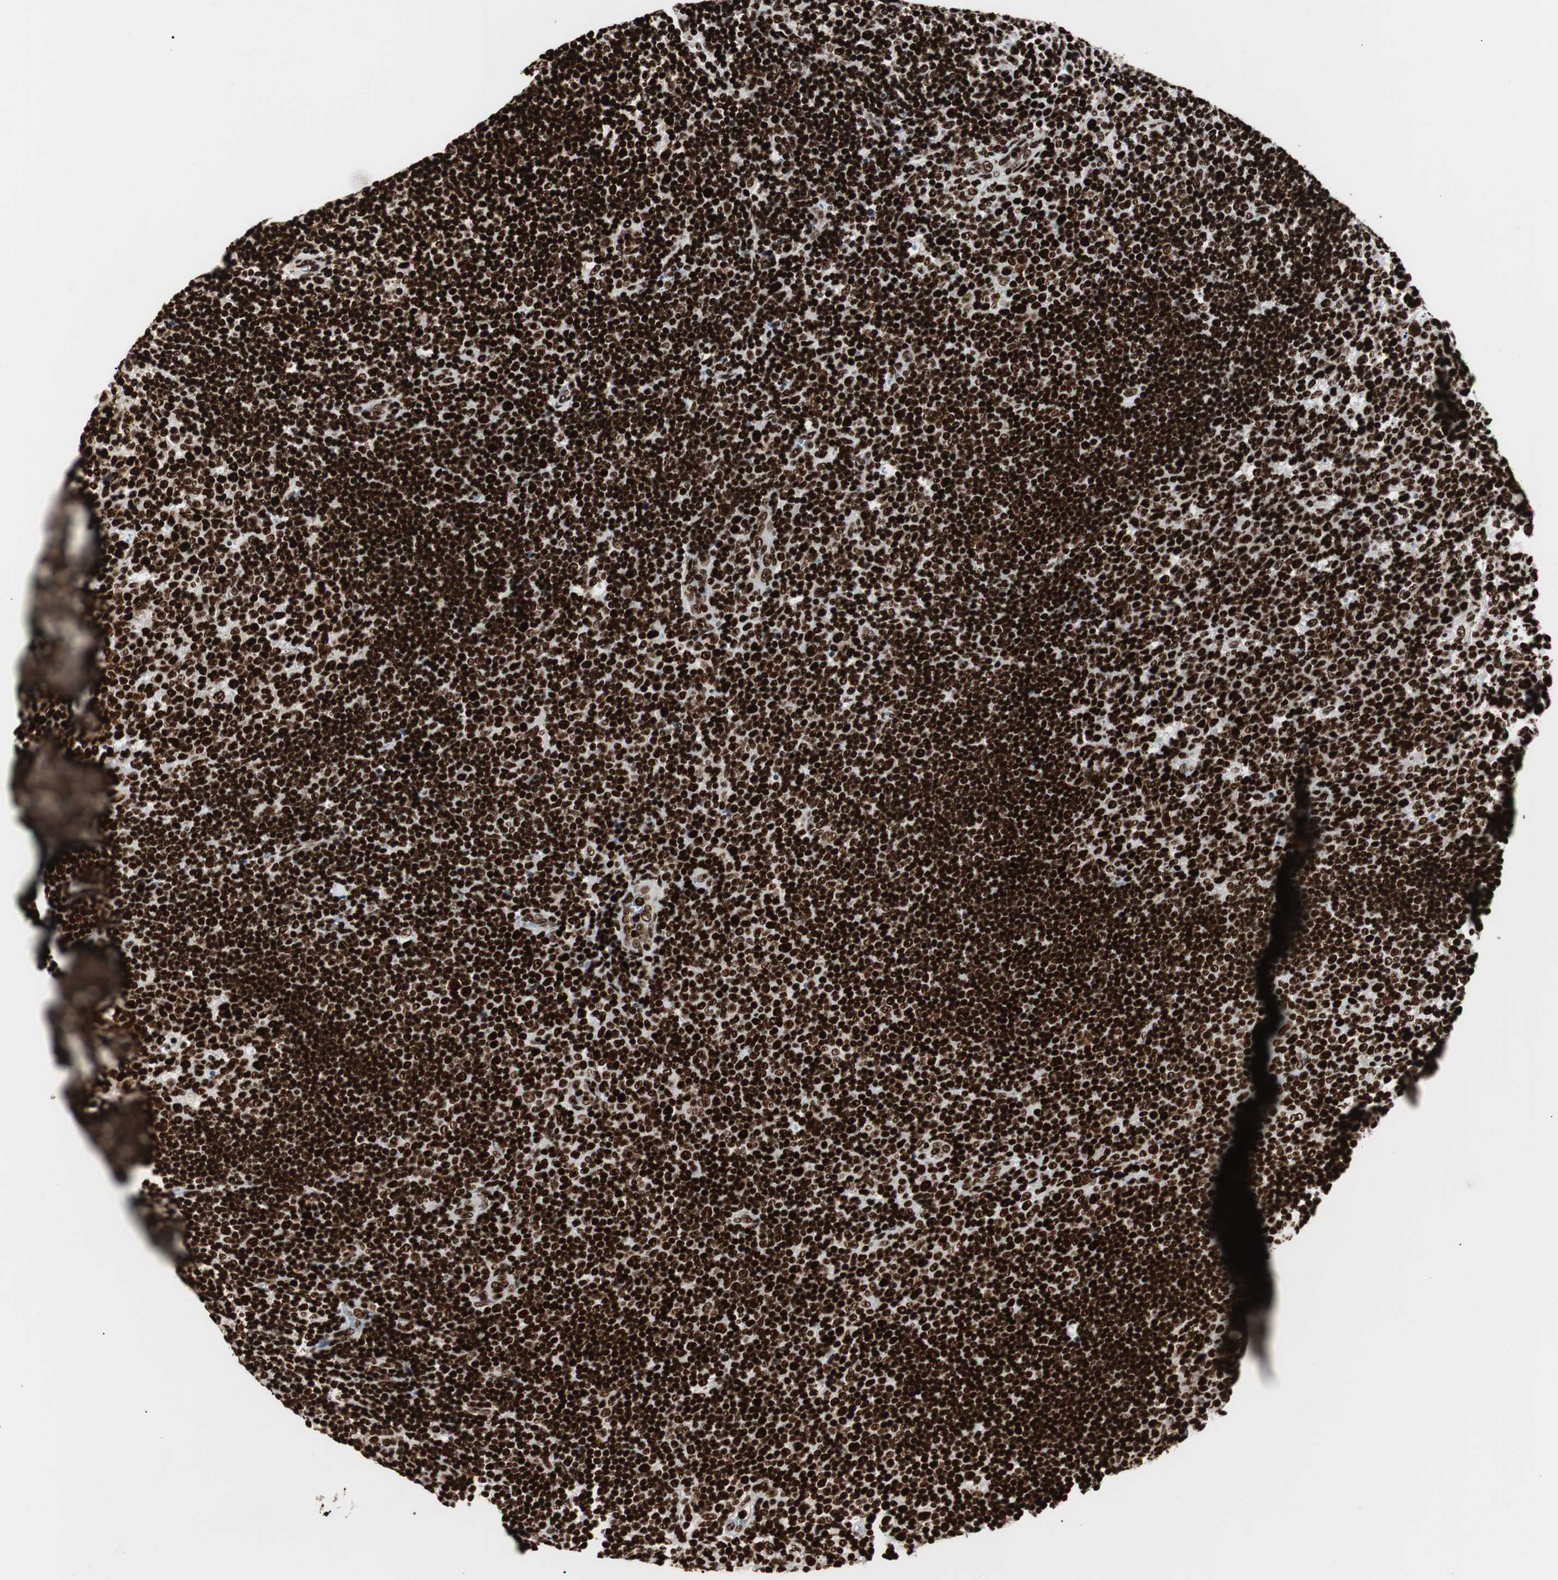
{"staining": {"intensity": "strong", "quantity": ">75%", "location": "nuclear"}, "tissue": "lymph node", "cell_type": "Germinal center cells", "image_type": "normal", "snomed": [{"axis": "morphology", "description": "Normal tissue, NOS"}, {"axis": "topography", "description": "Lymph node"}, {"axis": "topography", "description": "Salivary gland"}], "caption": "Immunohistochemical staining of normal human lymph node demonstrates strong nuclear protein positivity in approximately >75% of germinal center cells.", "gene": "MTA2", "patient": {"sex": "male", "age": 8}}